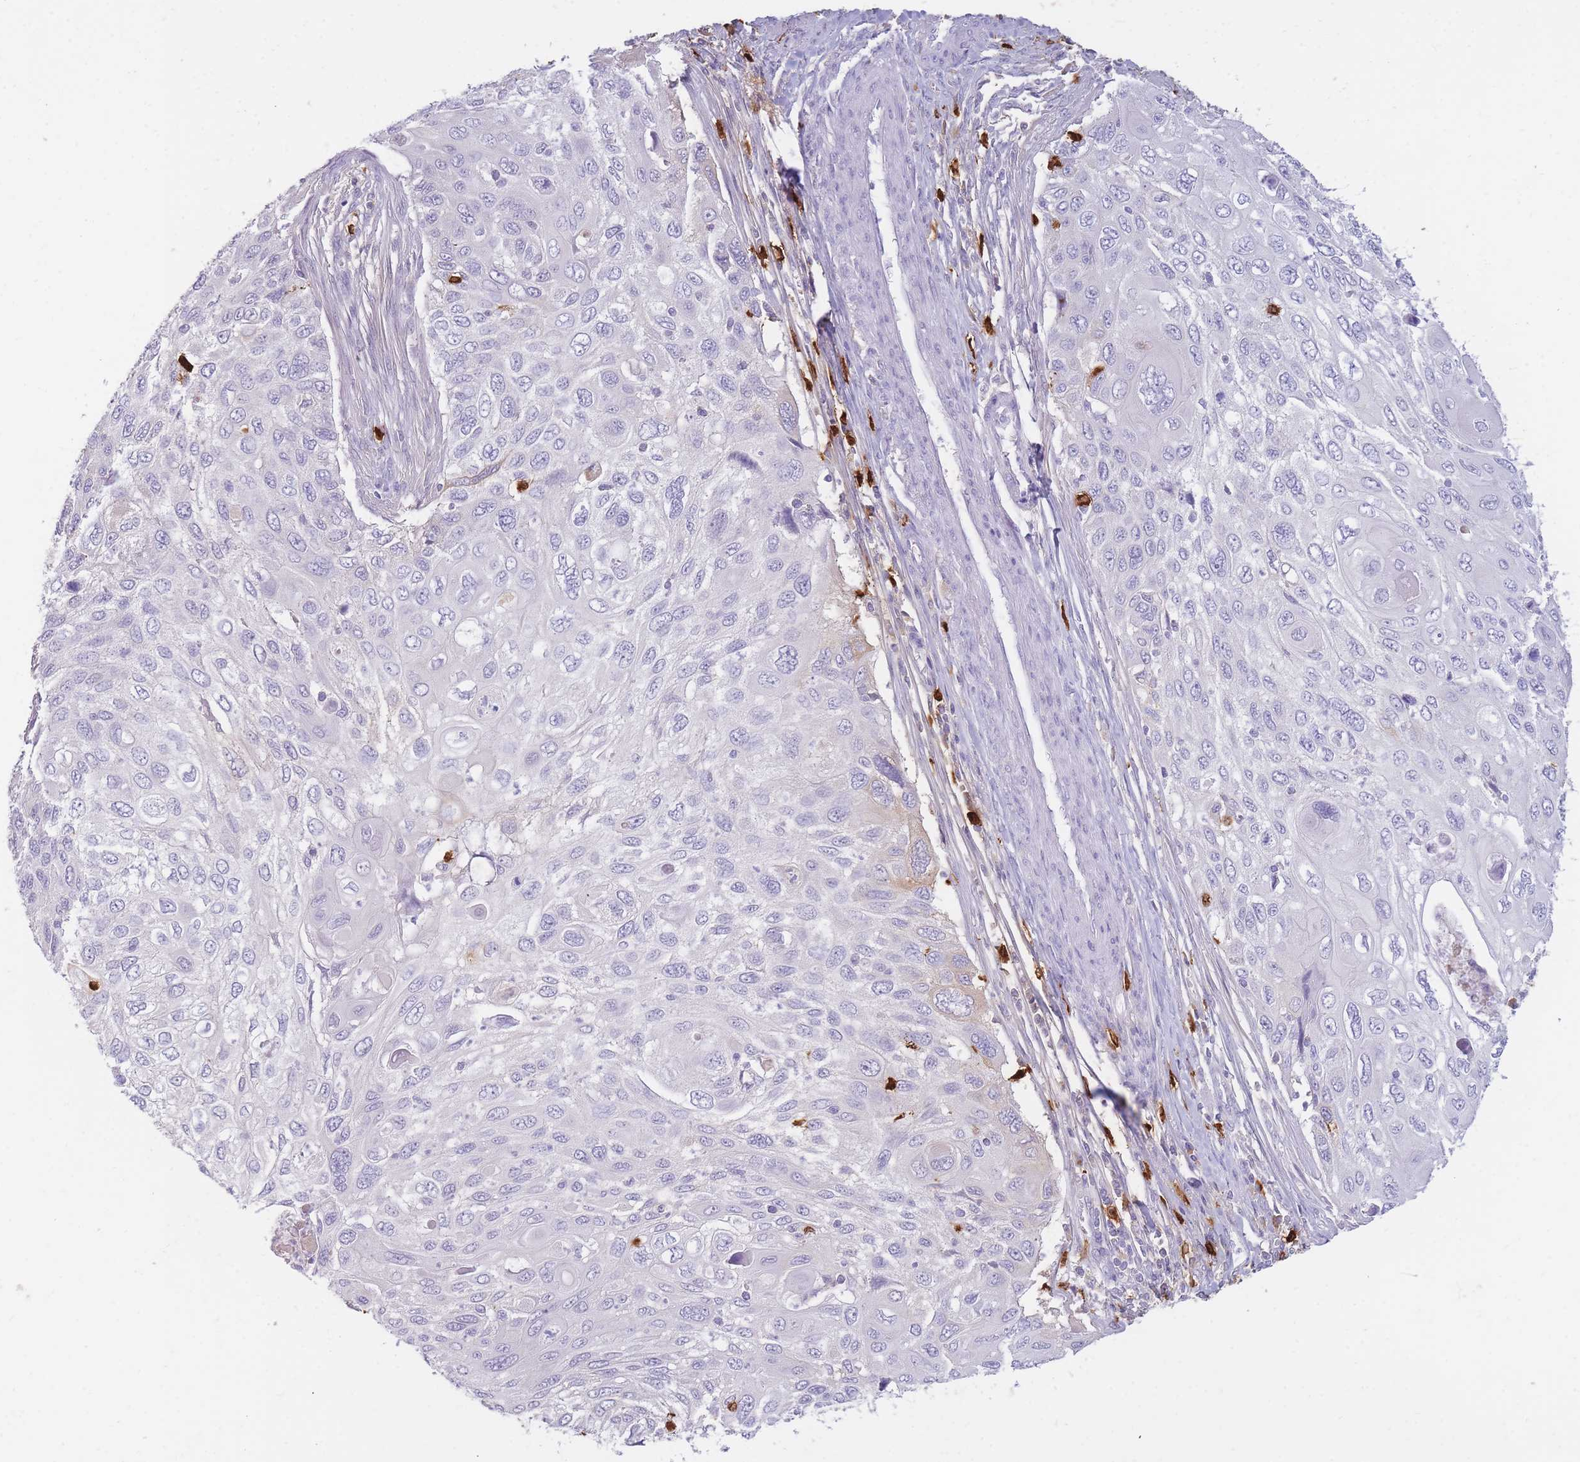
{"staining": {"intensity": "negative", "quantity": "none", "location": "none"}, "tissue": "cervical cancer", "cell_type": "Tumor cells", "image_type": "cancer", "snomed": [{"axis": "morphology", "description": "Squamous cell carcinoma, NOS"}, {"axis": "topography", "description": "Cervix"}], "caption": "Image shows no significant protein positivity in tumor cells of cervical cancer. Nuclei are stained in blue.", "gene": "TPSD1", "patient": {"sex": "female", "age": 70}}